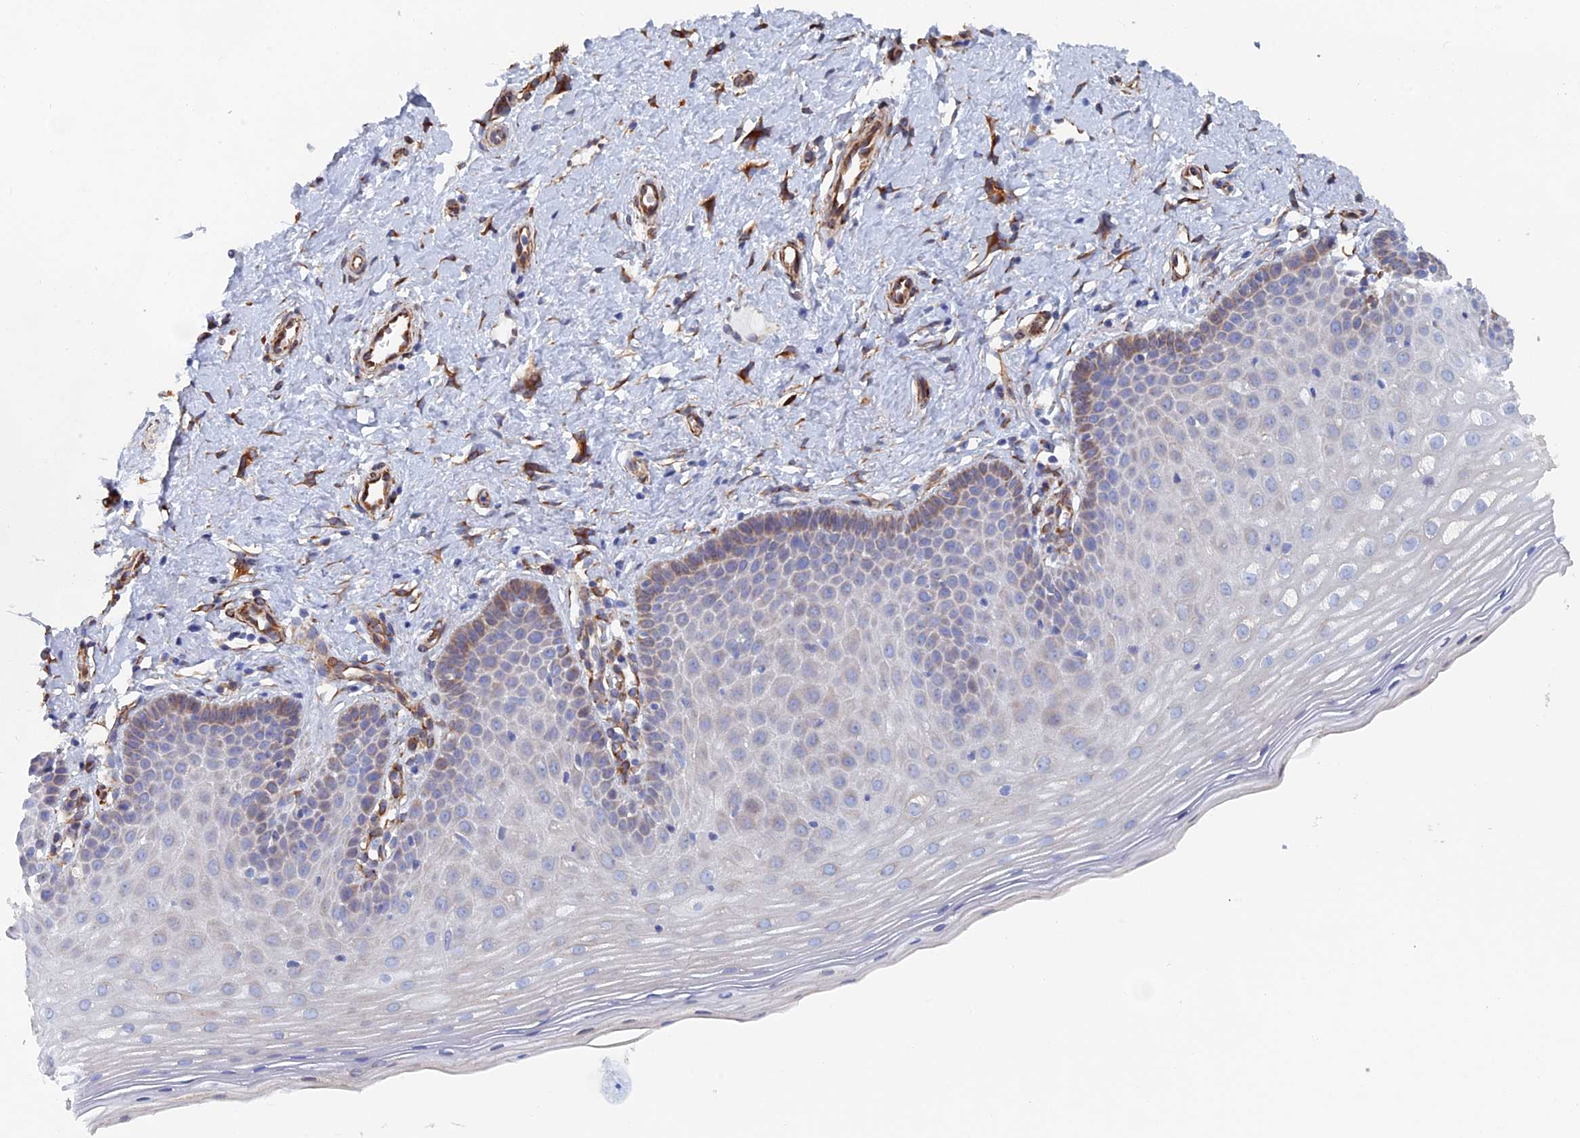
{"staining": {"intensity": "moderate", "quantity": ">75%", "location": "cytoplasmic/membranous"}, "tissue": "cervix", "cell_type": "Glandular cells", "image_type": "normal", "snomed": [{"axis": "morphology", "description": "Normal tissue, NOS"}, {"axis": "topography", "description": "Cervix"}], "caption": "Glandular cells reveal medium levels of moderate cytoplasmic/membranous expression in approximately >75% of cells in benign cervix. Immunohistochemistry (ihc) stains the protein in brown and the nuclei are stained blue.", "gene": "COG7", "patient": {"sex": "female", "age": 36}}